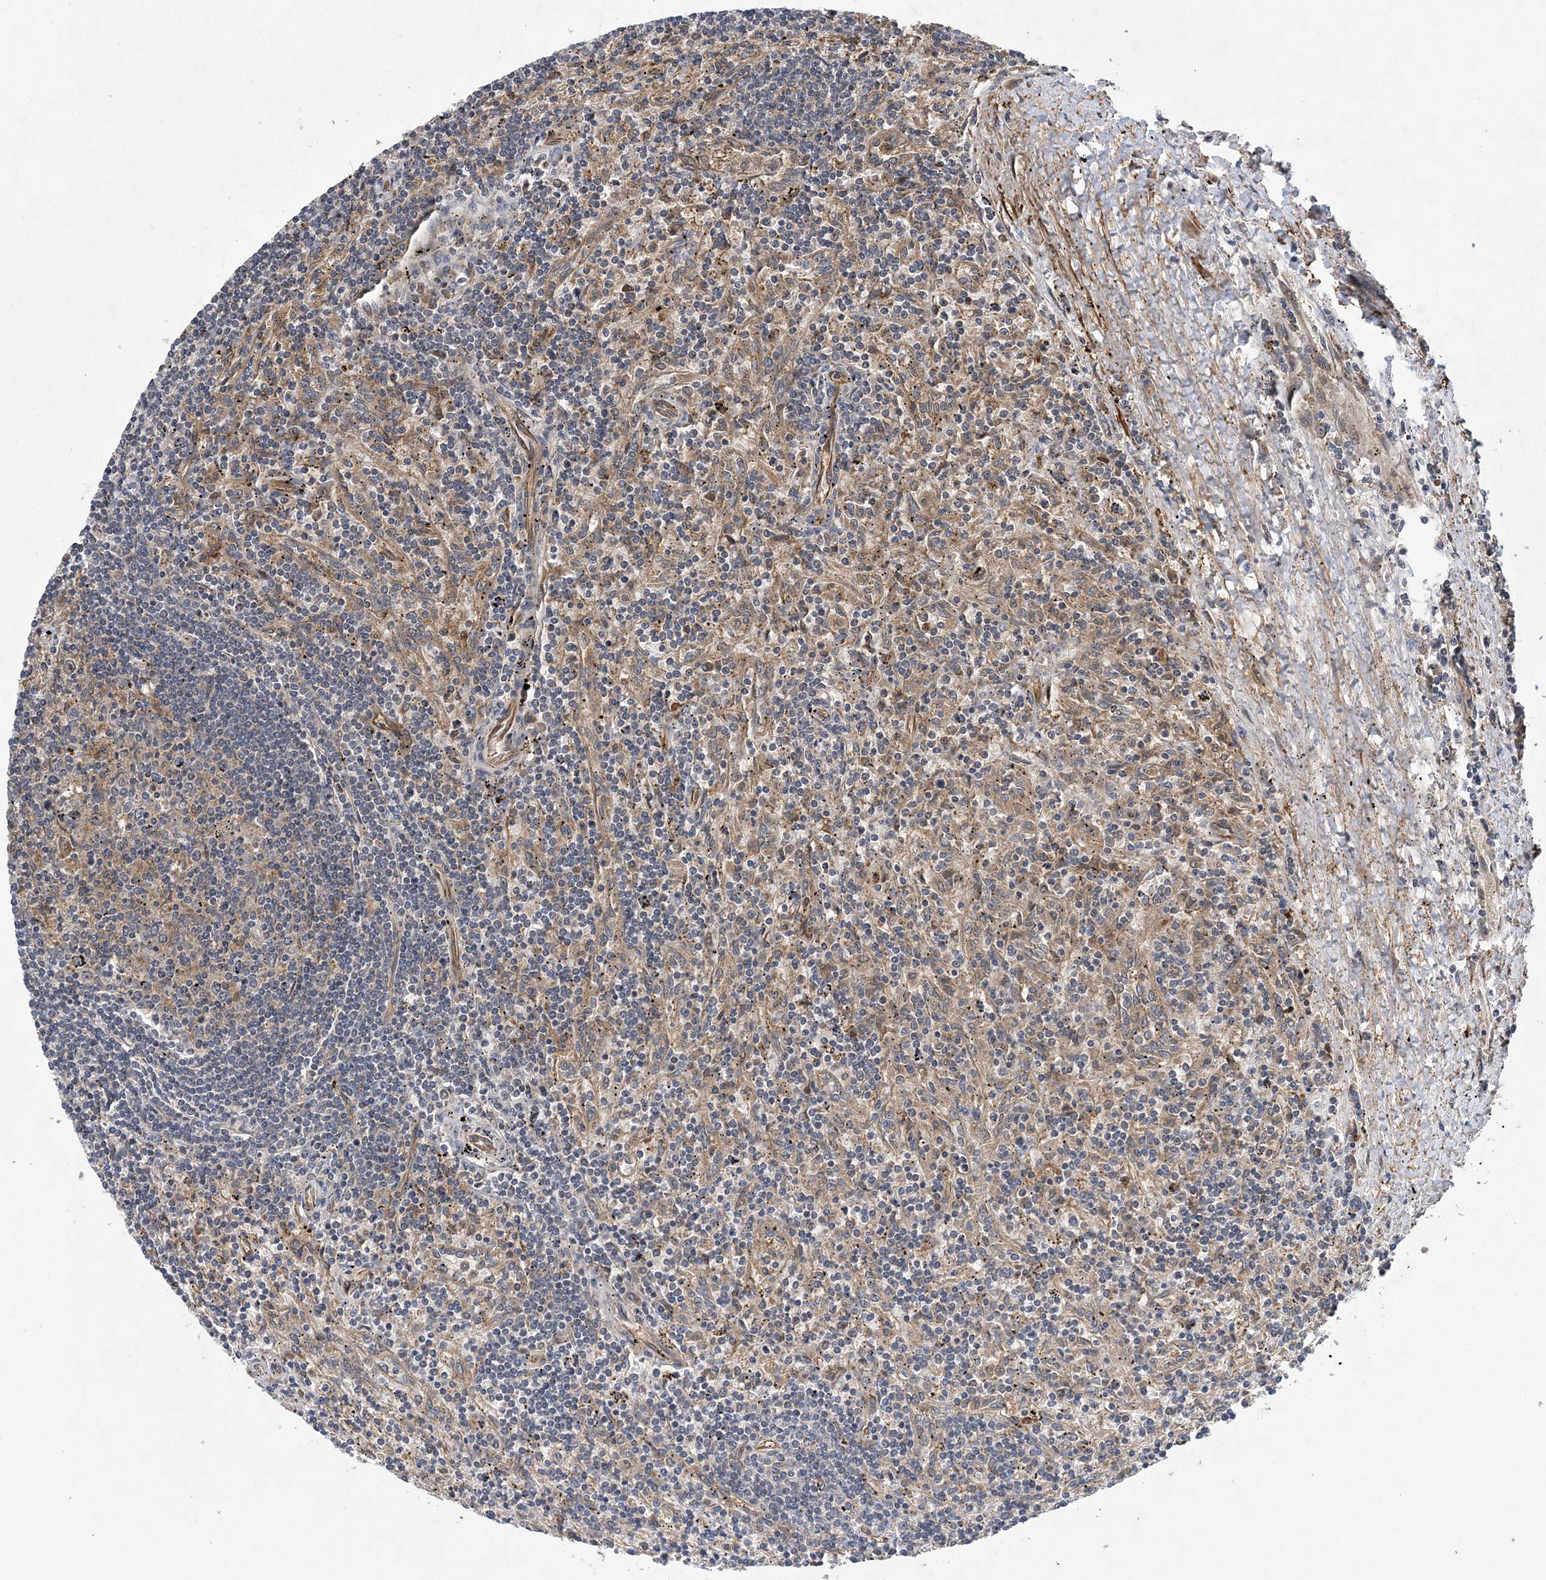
{"staining": {"intensity": "weak", "quantity": "25%-75%", "location": "cytoplasmic/membranous"}, "tissue": "lymphoma", "cell_type": "Tumor cells", "image_type": "cancer", "snomed": [{"axis": "morphology", "description": "Malignant lymphoma, non-Hodgkin's type, Low grade"}, {"axis": "topography", "description": "Spleen"}], "caption": "Immunohistochemistry (IHC) micrograph of neoplastic tissue: human malignant lymphoma, non-Hodgkin's type (low-grade) stained using immunohistochemistry exhibits low levels of weak protein expression localized specifically in the cytoplasmic/membranous of tumor cells, appearing as a cytoplasmic/membranous brown color.", "gene": "ATG3", "patient": {"sex": "male", "age": 76}}